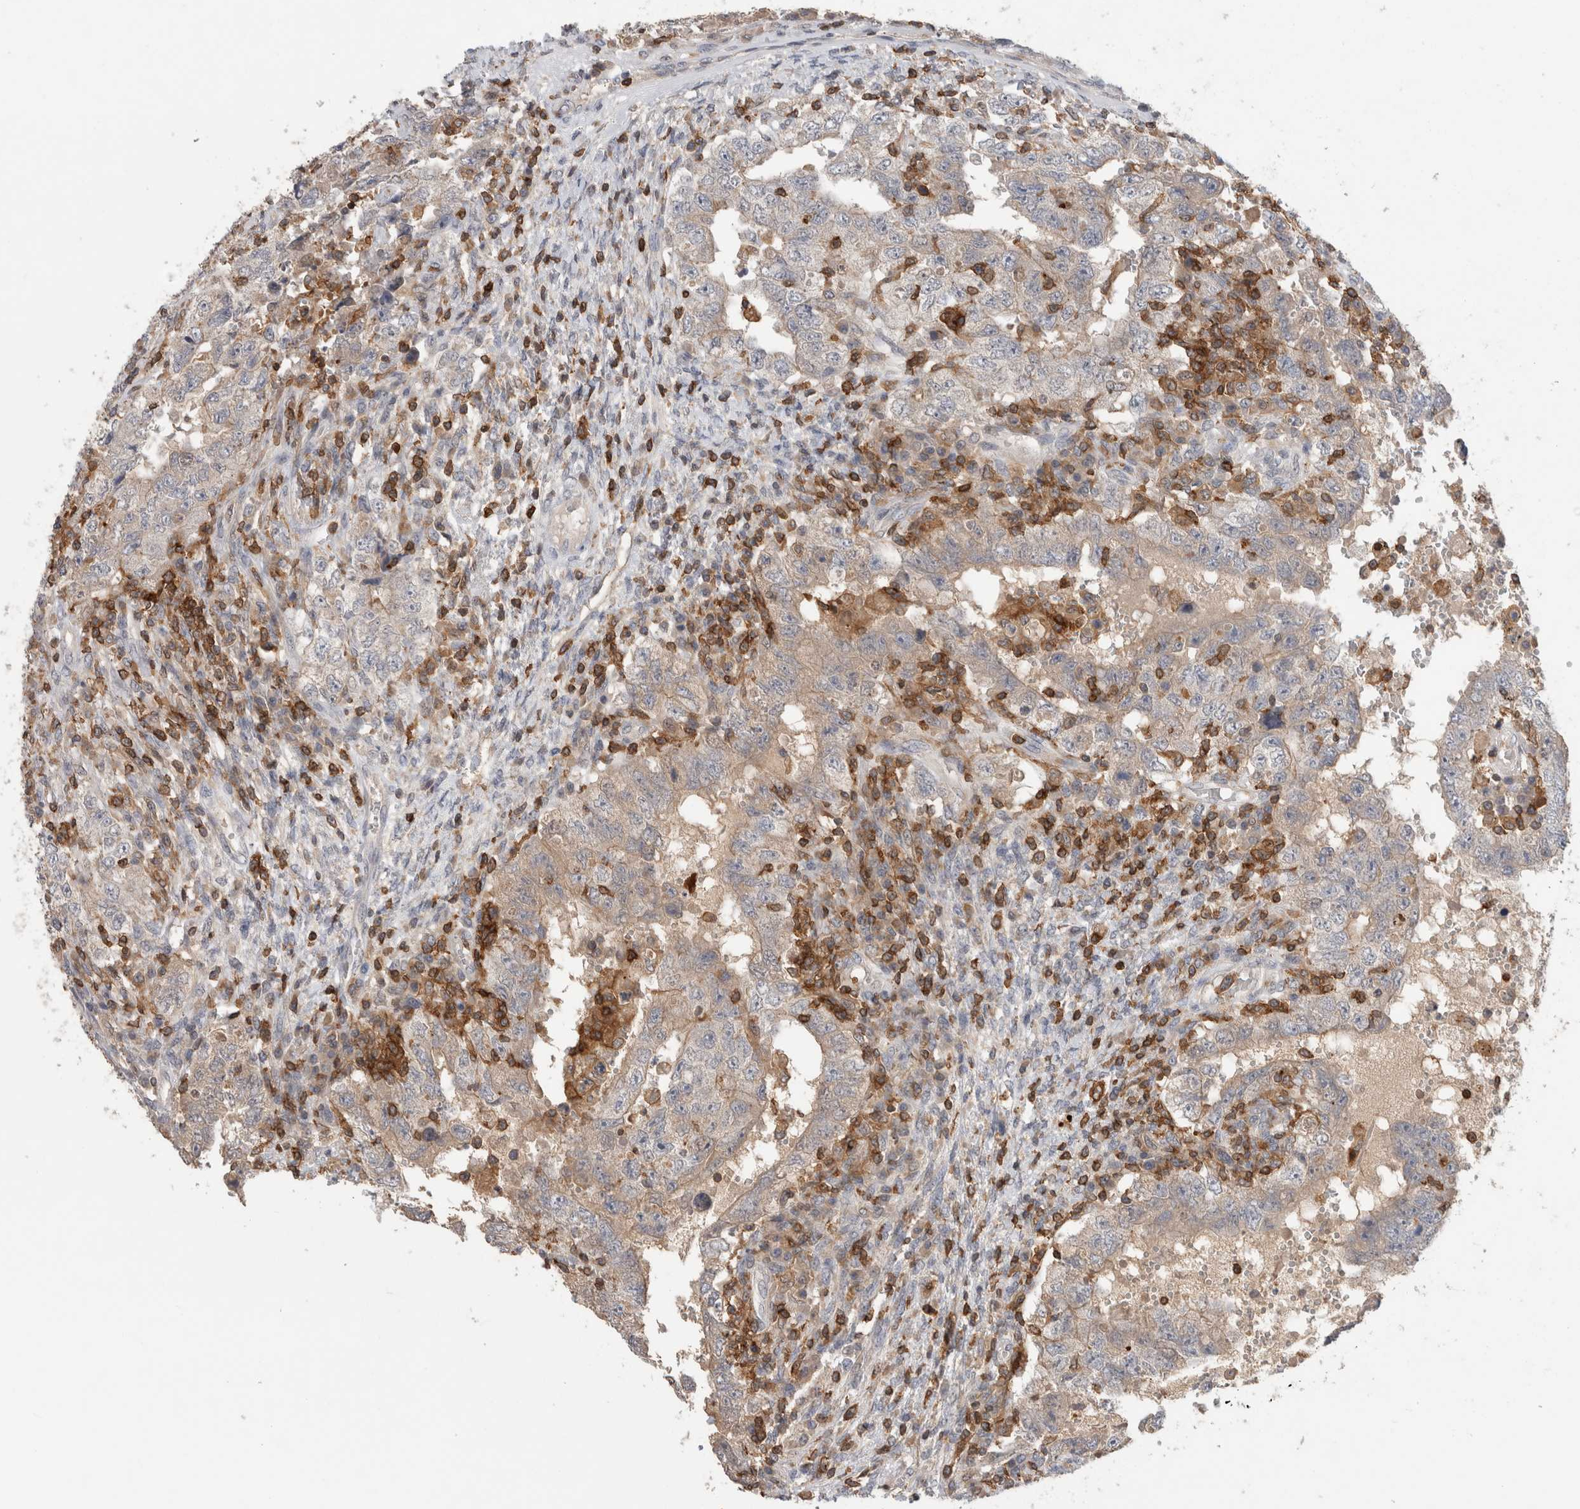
{"staining": {"intensity": "weak", "quantity": "25%-75%", "location": "cytoplasmic/membranous"}, "tissue": "testis cancer", "cell_type": "Tumor cells", "image_type": "cancer", "snomed": [{"axis": "morphology", "description": "Carcinoma, Embryonal, NOS"}, {"axis": "topography", "description": "Testis"}], "caption": "Immunohistochemistry (DAB) staining of human testis cancer (embryonal carcinoma) reveals weak cytoplasmic/membranous protein positivity in approximately 25%-75% of tumor cells.", "gene": "GFRA2", "patient": {"sex": "male", "age": 26}}